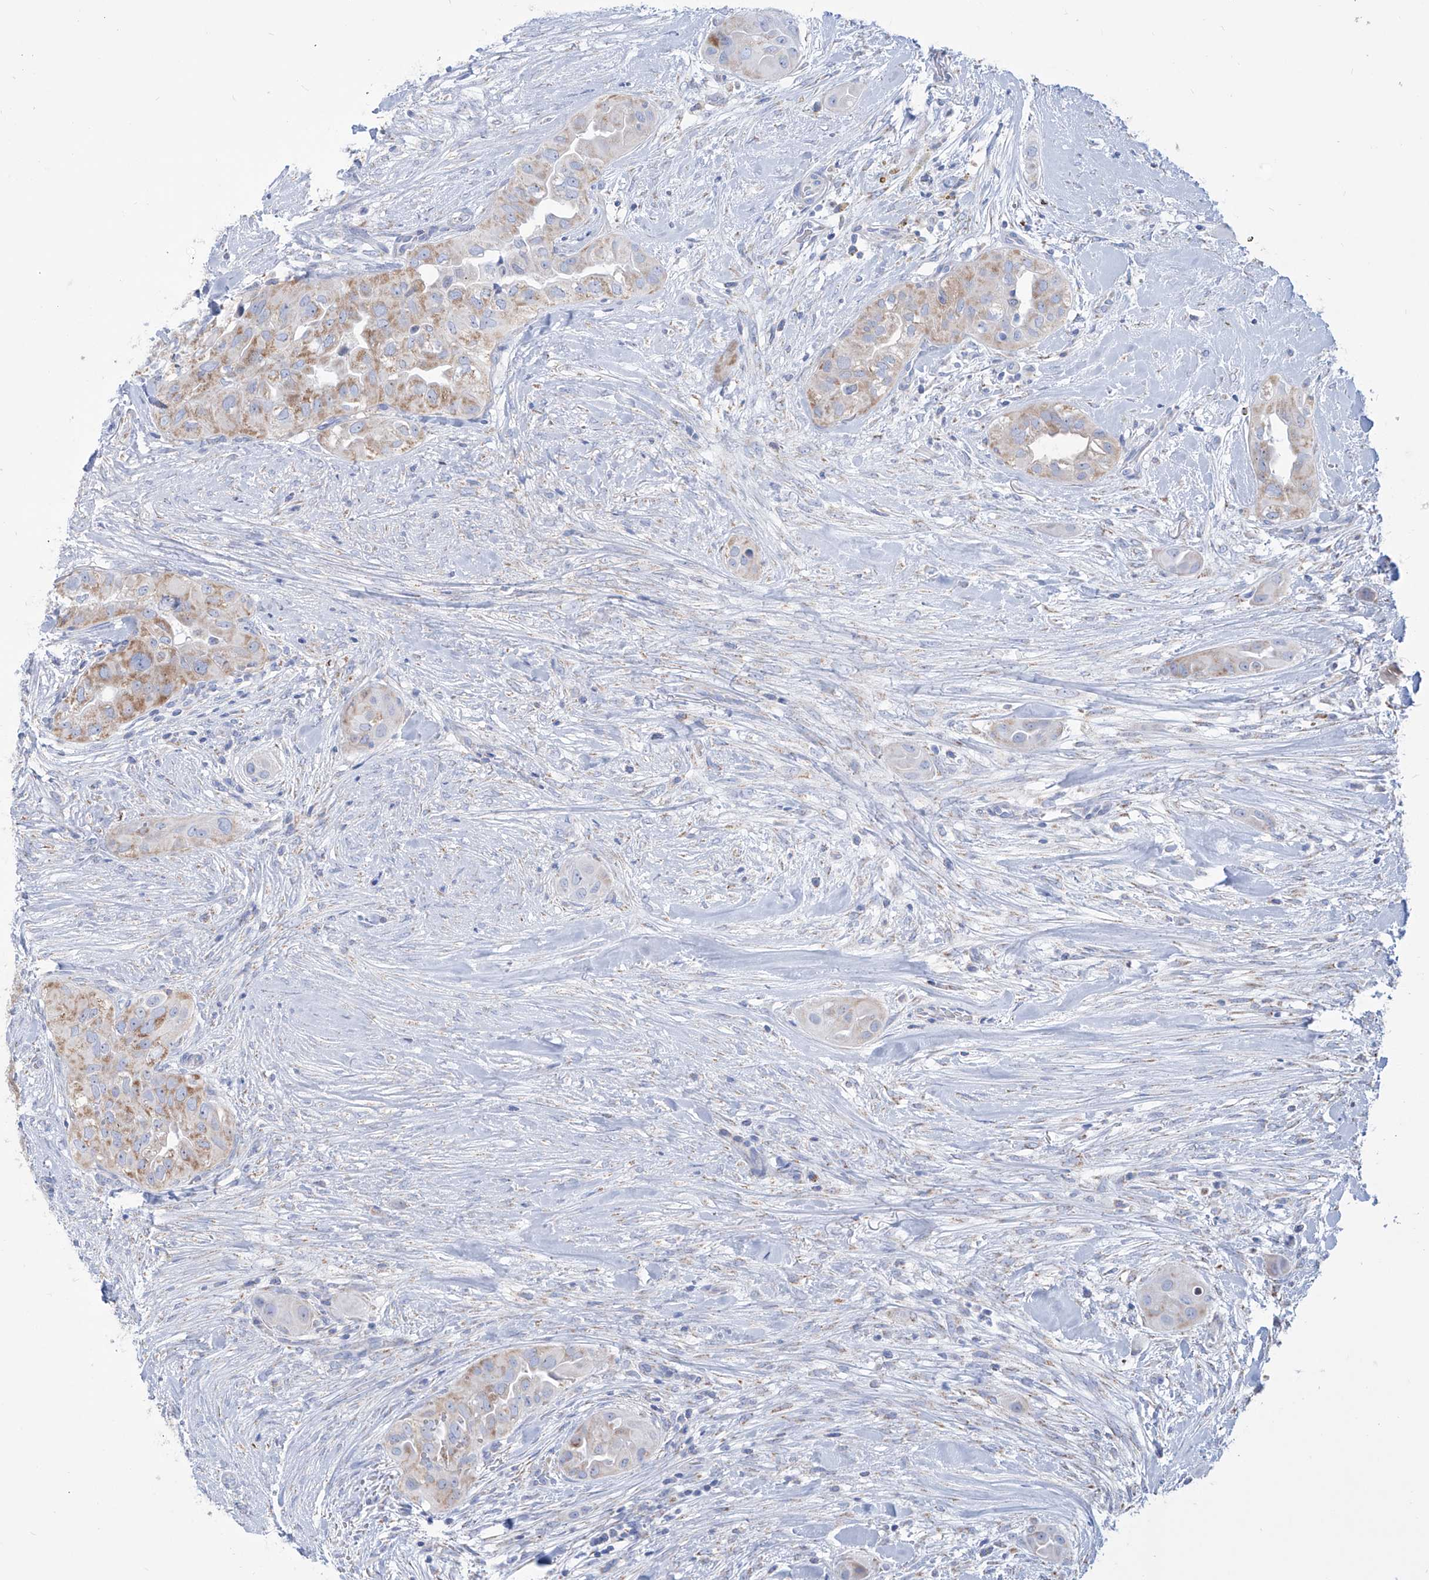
{"staining": {"intensity": "weak", "quantity": "25%-75%", "location": "cytoplasmic/membranous"}, "tissue": "thyroid cancer", "cell_type": "Tumor cells", "image_type": "cancer", "snomed": [{"axis": "morphology", "description": "Papillary adenocarcinoma, NOS"}, {"axis": "topography", "description": "Thyroid gland"}], "caption": "This is an image of immunohistochemistry staining of thyroid cancer (papillary adenocarcinoma), which shows weak positivity in the cytoplasmic/membranous of tumor cells.", "gene": "ALDH6A1", "patient": {"sex": "female", "age": 59}}